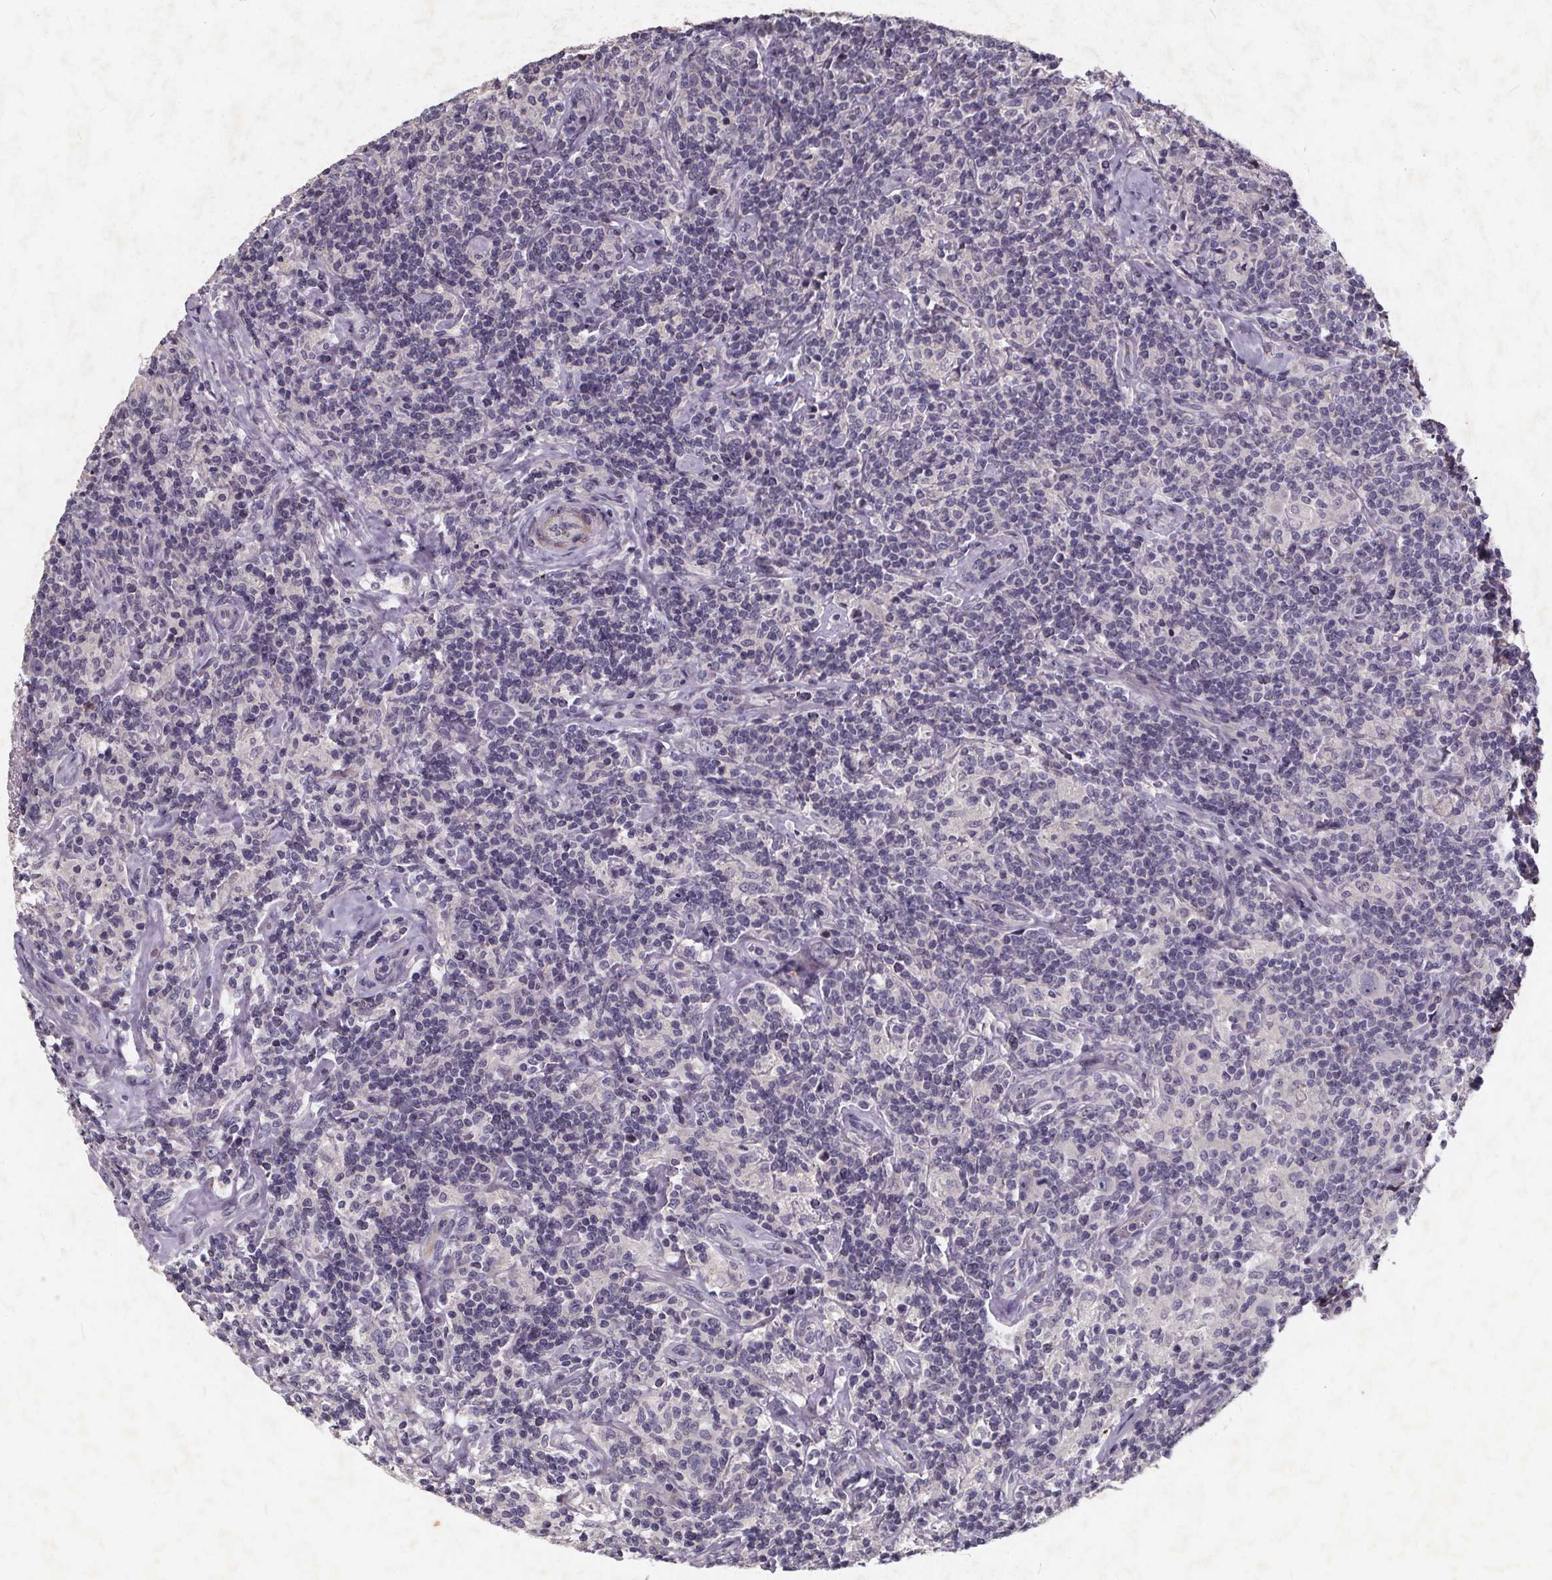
{"staining": {"intensity": "negative", "quantity": "none", "location": "none"}, "tissue": "lymphoma", "cell_type": "Tumor cells", "image_type": "cancer", "snomed": [{"axis": "morphology", "description": "Hodgkin's disease, NOS"}, {"axis": "topography", "description": "Lymph node"}], "caption": "There is no significant staining in tumor cells of Hodgkin's disease. (DAB (3,3'-diaminobenzidine) immunohistochemistry (IHC), high magnification).", "gene": "TSPAN14", "patient": {"sex": "male", "age": 70}}